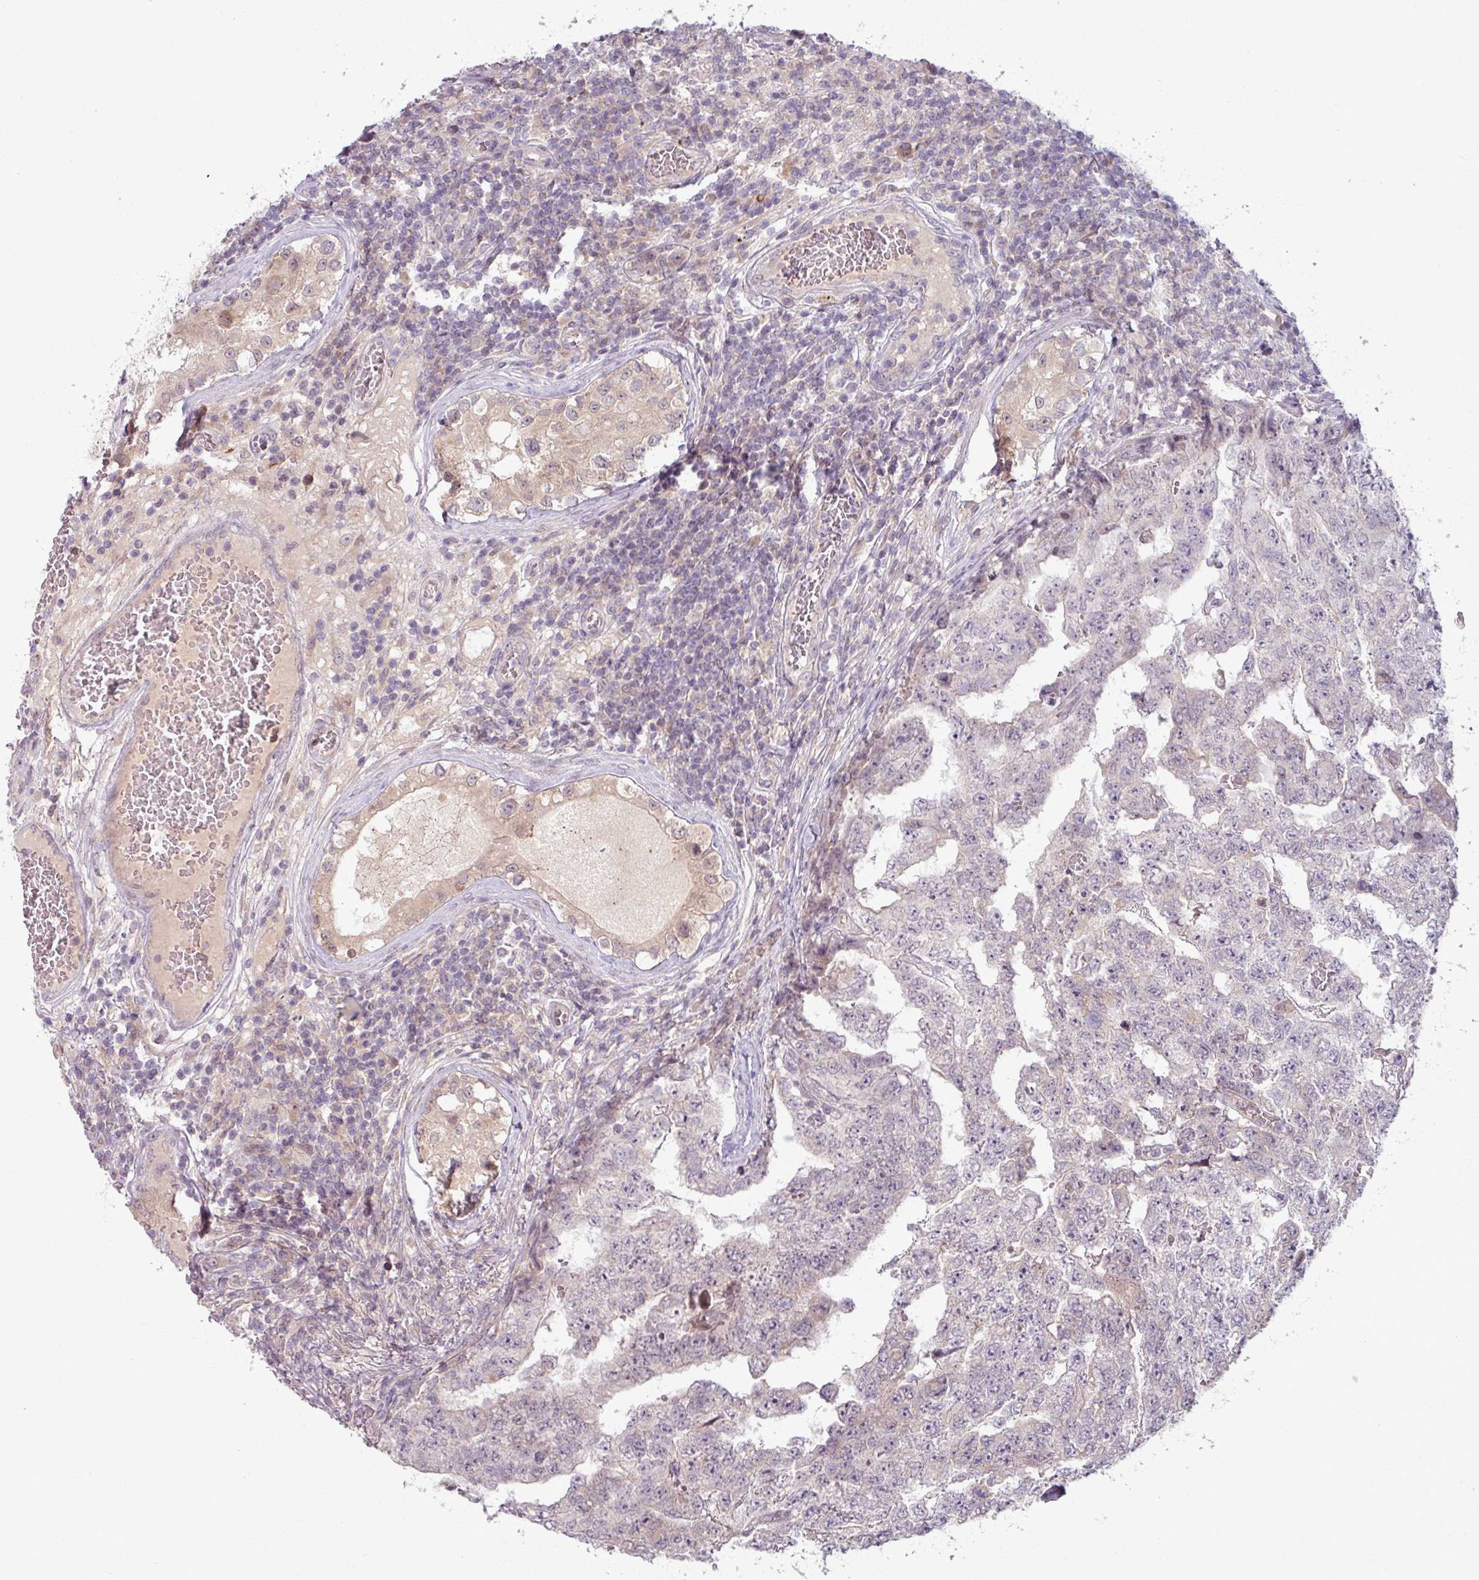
{"staining": {"intensity": "negative", "quantity": "none", "location": "none"}, "tissue": "testis cancer", "cell_type": "Tumor cells", "image_type": "cancer", "snomed": [{"axis": "morphology", "description": "Carcinoma, Embryonal, NOS"}, {"axis": "topography", "description": "Testis"}], "caption": "Micrograph shows no significant protein staining in tumor cells of testis embryonal carcinoma.", "gene": "OGFOD3", "patient": {"sex": "male", "age": 25}}